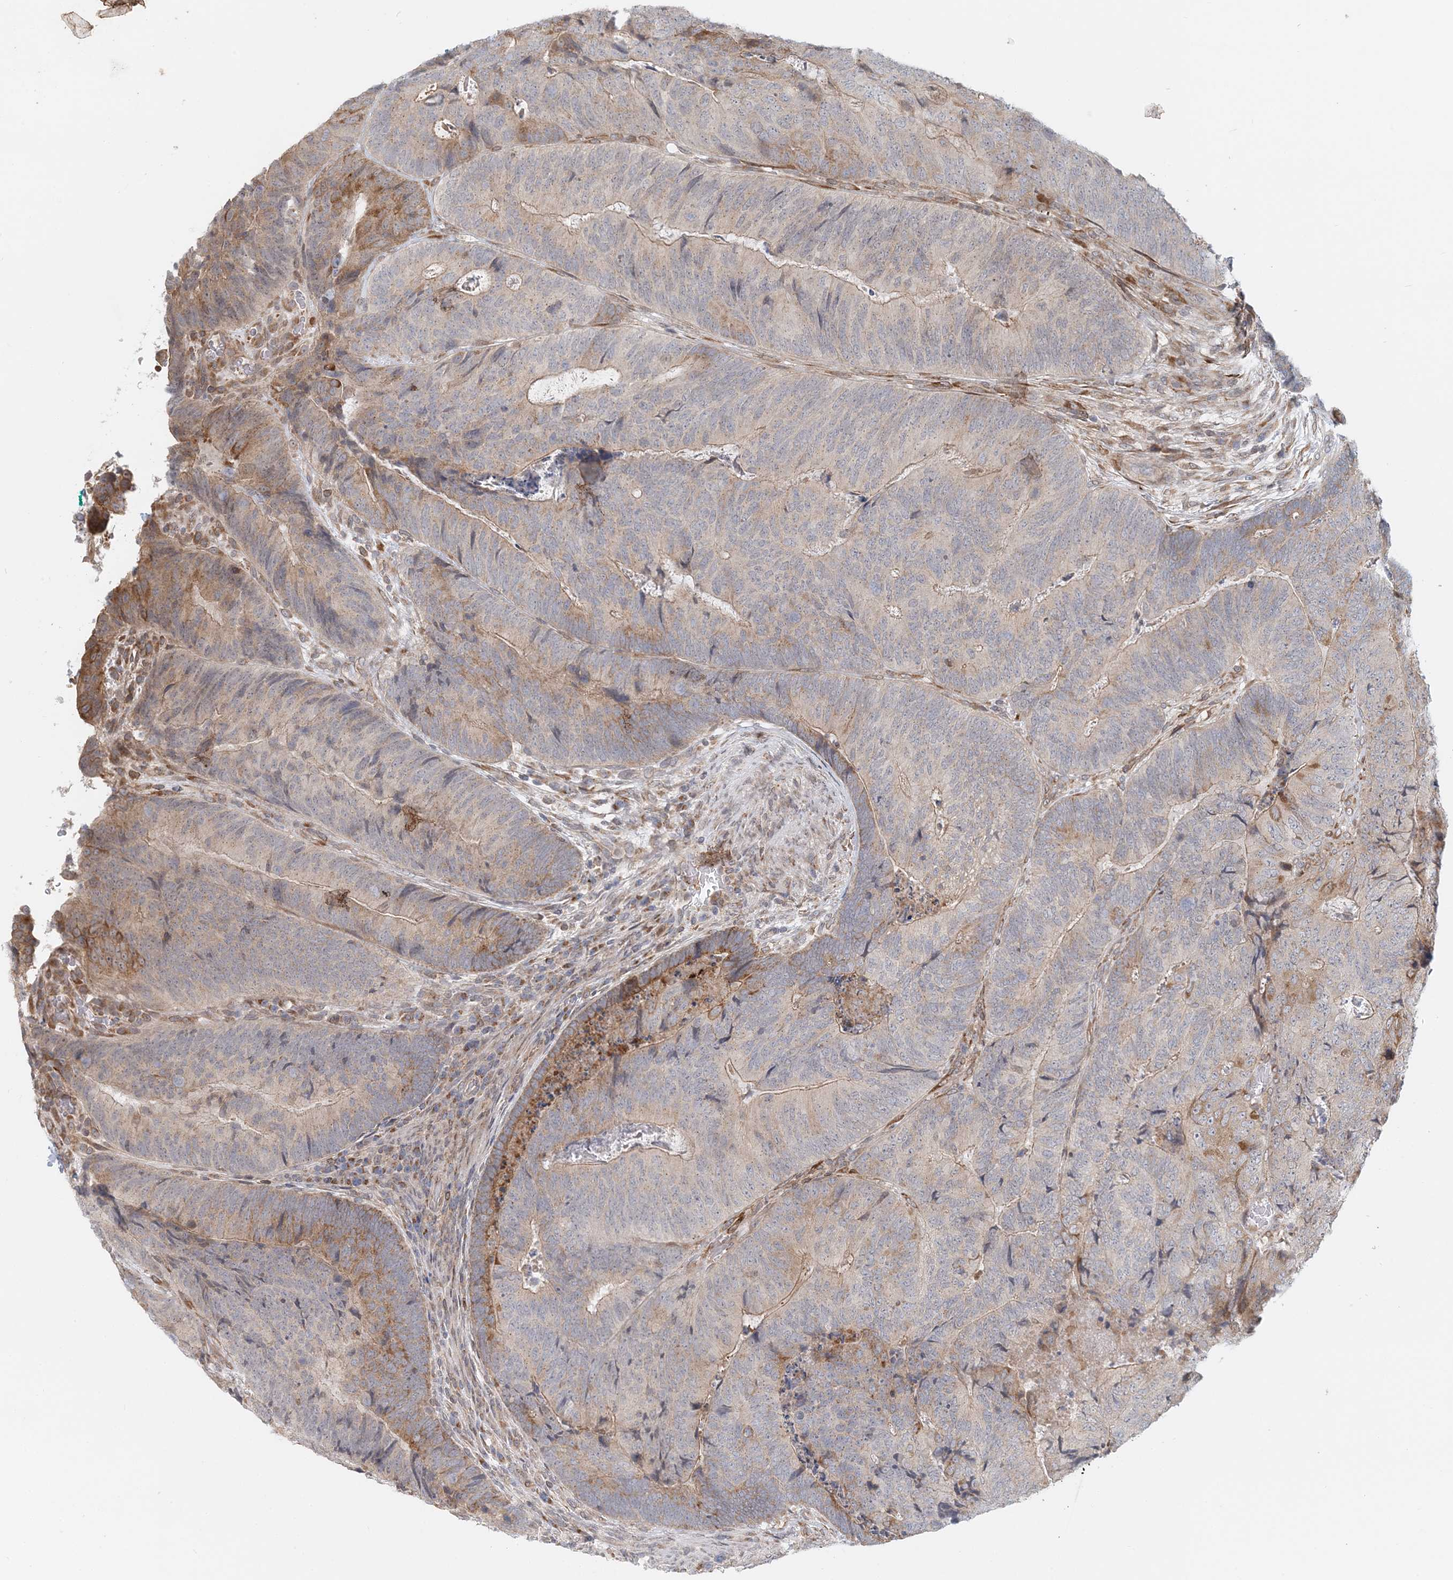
{"staining": {"intensity": "moderate", "quantity": "25%-75%", "location": "cytoplasmic/membranous"}, "tissue": "colorectal cancer", "cell_type": "Tumor cells", "image_type": "cancer", "snomed": [{"axis": "morphology", "description": "Adenocarcinoma, NOS"}, {"axis": "topography", "description": "Colon"}], "caption": "Protein staining reveals moderate cytoplasmic/membranous positivity in about 25%-75% of tumor cells in colorectal cancer.", "gene": "PCYOX1L", "patient": {"sex": "female", "age": 67}}